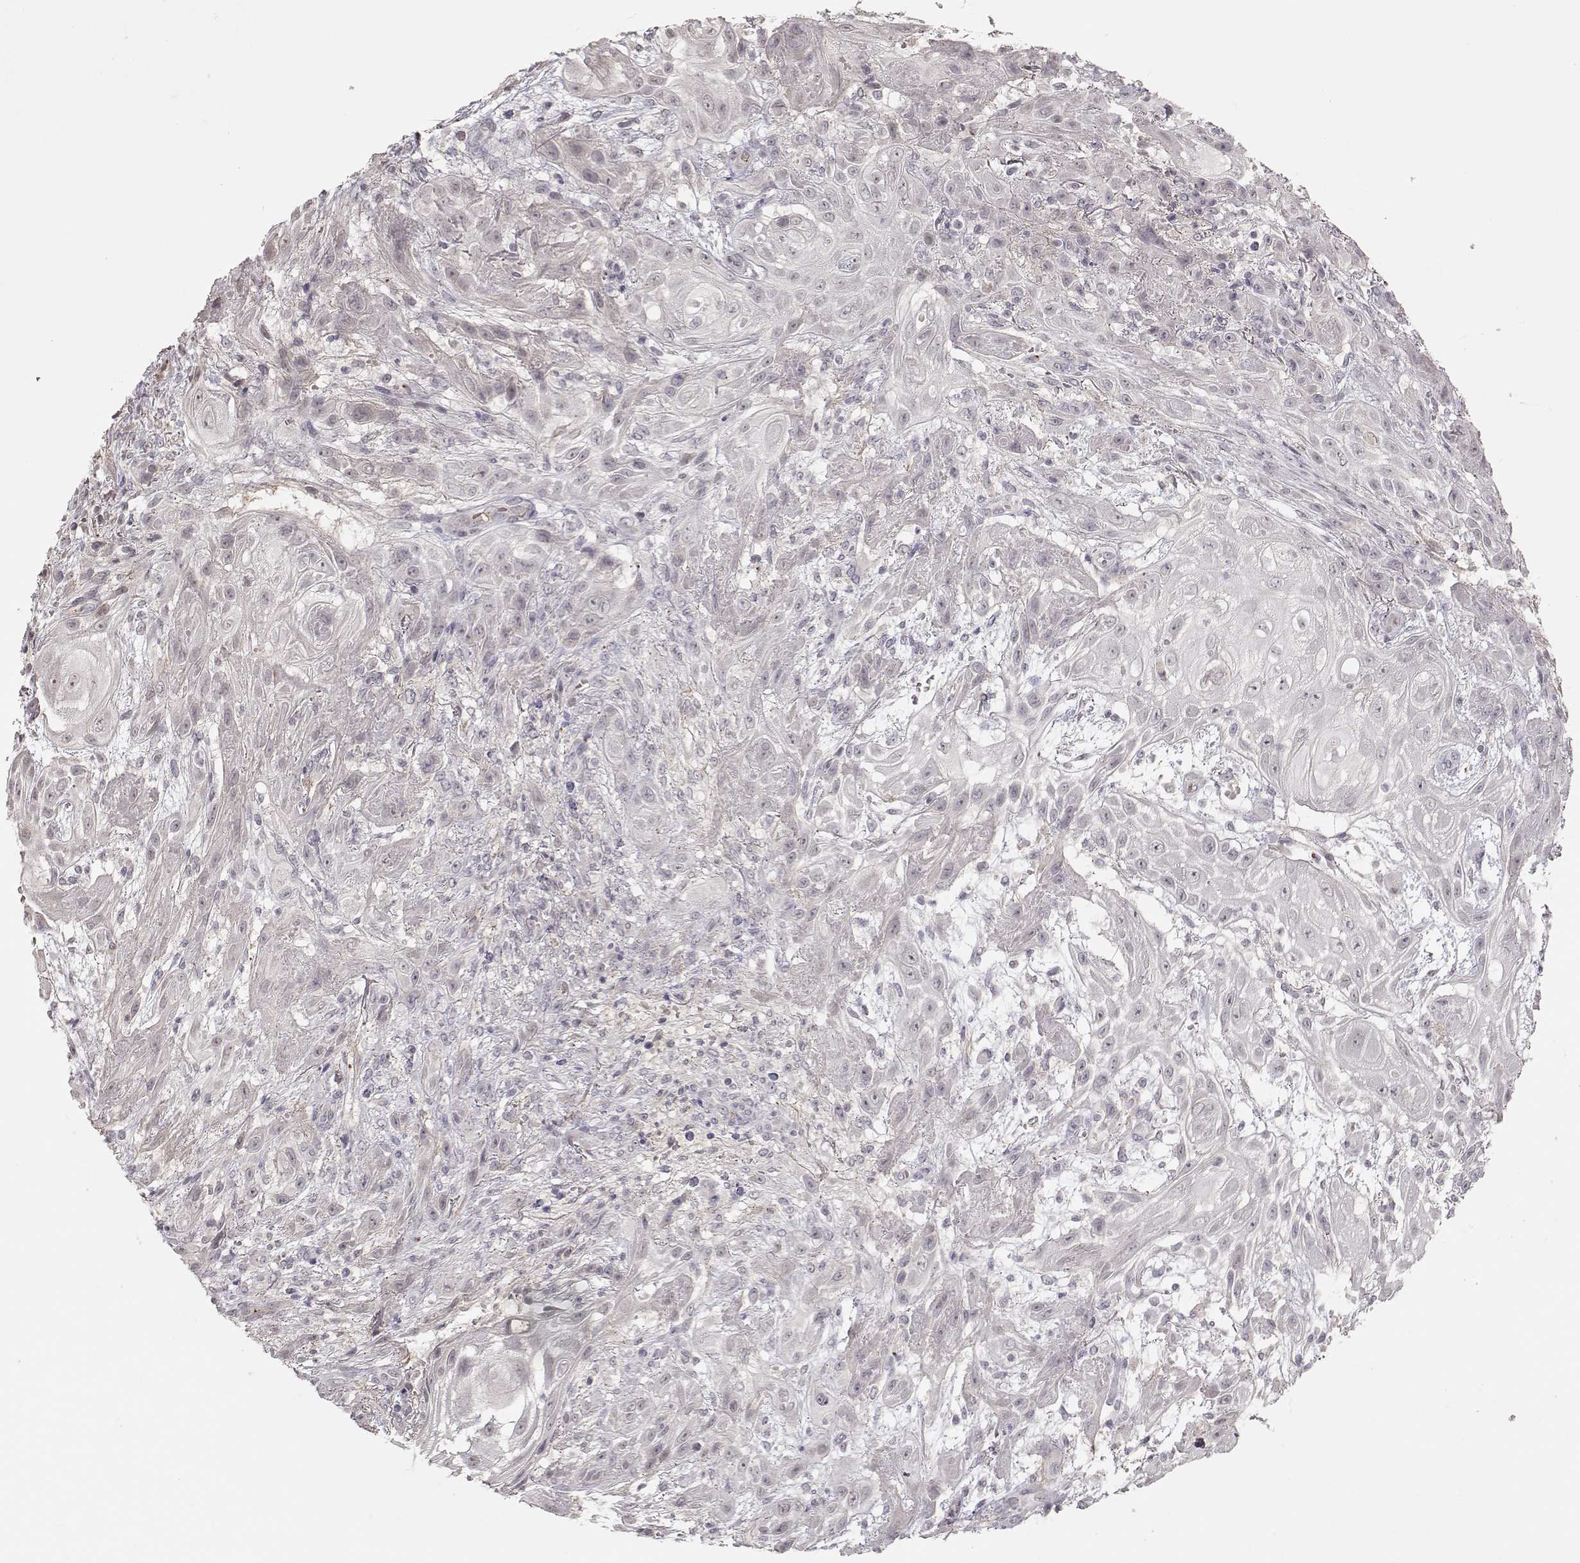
{"staining": {"intensity": "negative", "quantity": "none", "location": "none"}, "tissue": "skin cancer", "cell_type": "Tumor cells", "image_type": "cancer", "snomed": [{"axis": "morphology", "description": "Squamous cell carcinoma, NOS"}, {"axis": "topography", "description": "Skin"}], "caption": "The image exhibits no significant positivity in tumor cells of skin cancer.", "gene": "PNMT", "patient": {"sex": "male", "age": 62}}